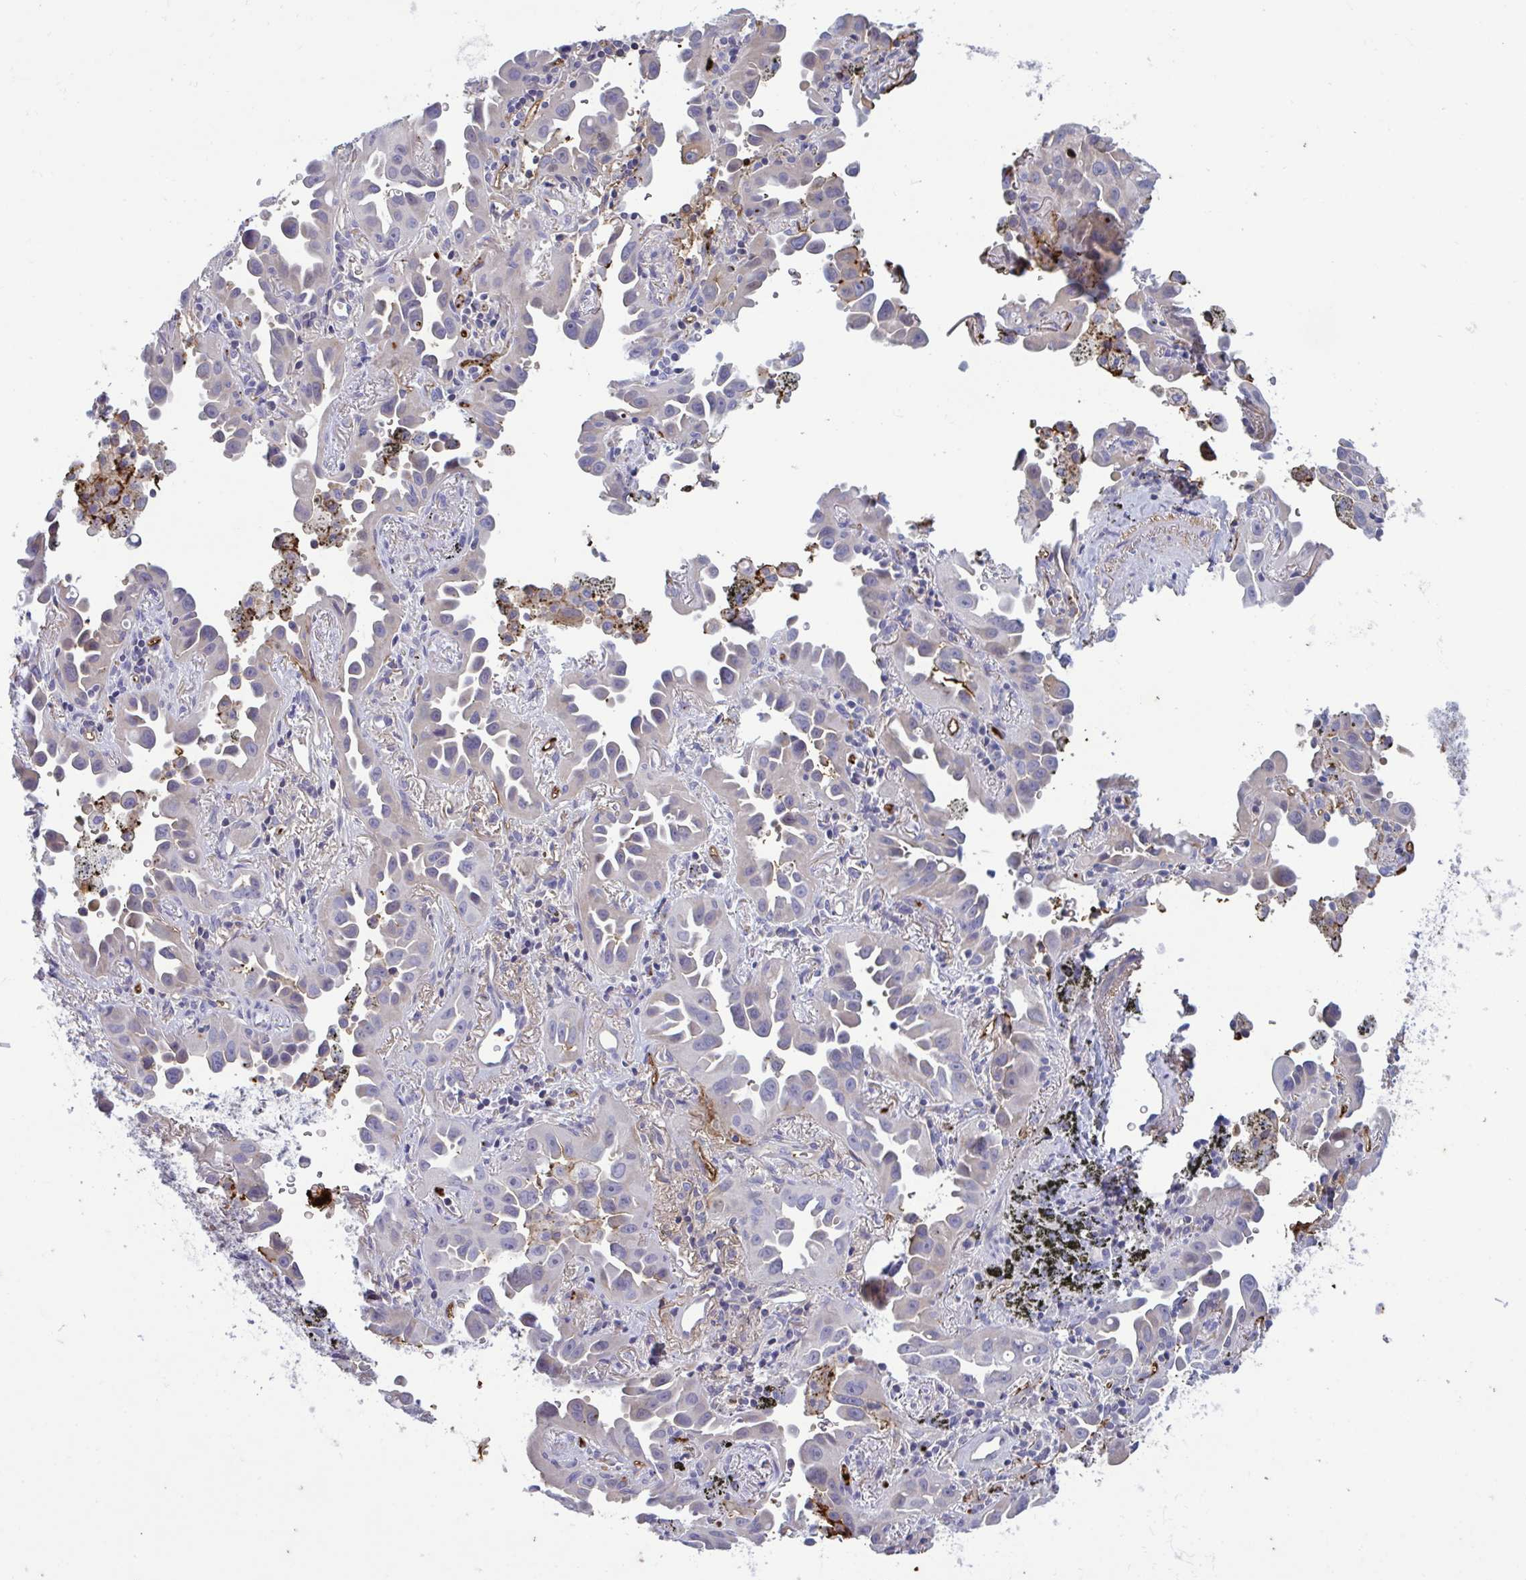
{"staining": {"intensity": "negative", "quantity": "none", "location": "none"}, "tissue": "lung cancer", "cell_type": "Tumor cells", "image_type": "cancer", "snomed": [{"axis": "morphology", "description": "Adenocarcinoma, NOS"}, {"axis": "topography", "description": "Lung"}], "caption": "Lung adenocarcinoma was stained to show a protein in brown. There is no significant staining in tumor cells. The staining was performed using DAB (3,3'-diaminobenzidine) to visualize the protein expression in brown, while the nuclei were stained in blue with hematoxylin (Magnification: 20x).", "gene": "IL1R1", "patient": {"sex": "male", "age": 68}}